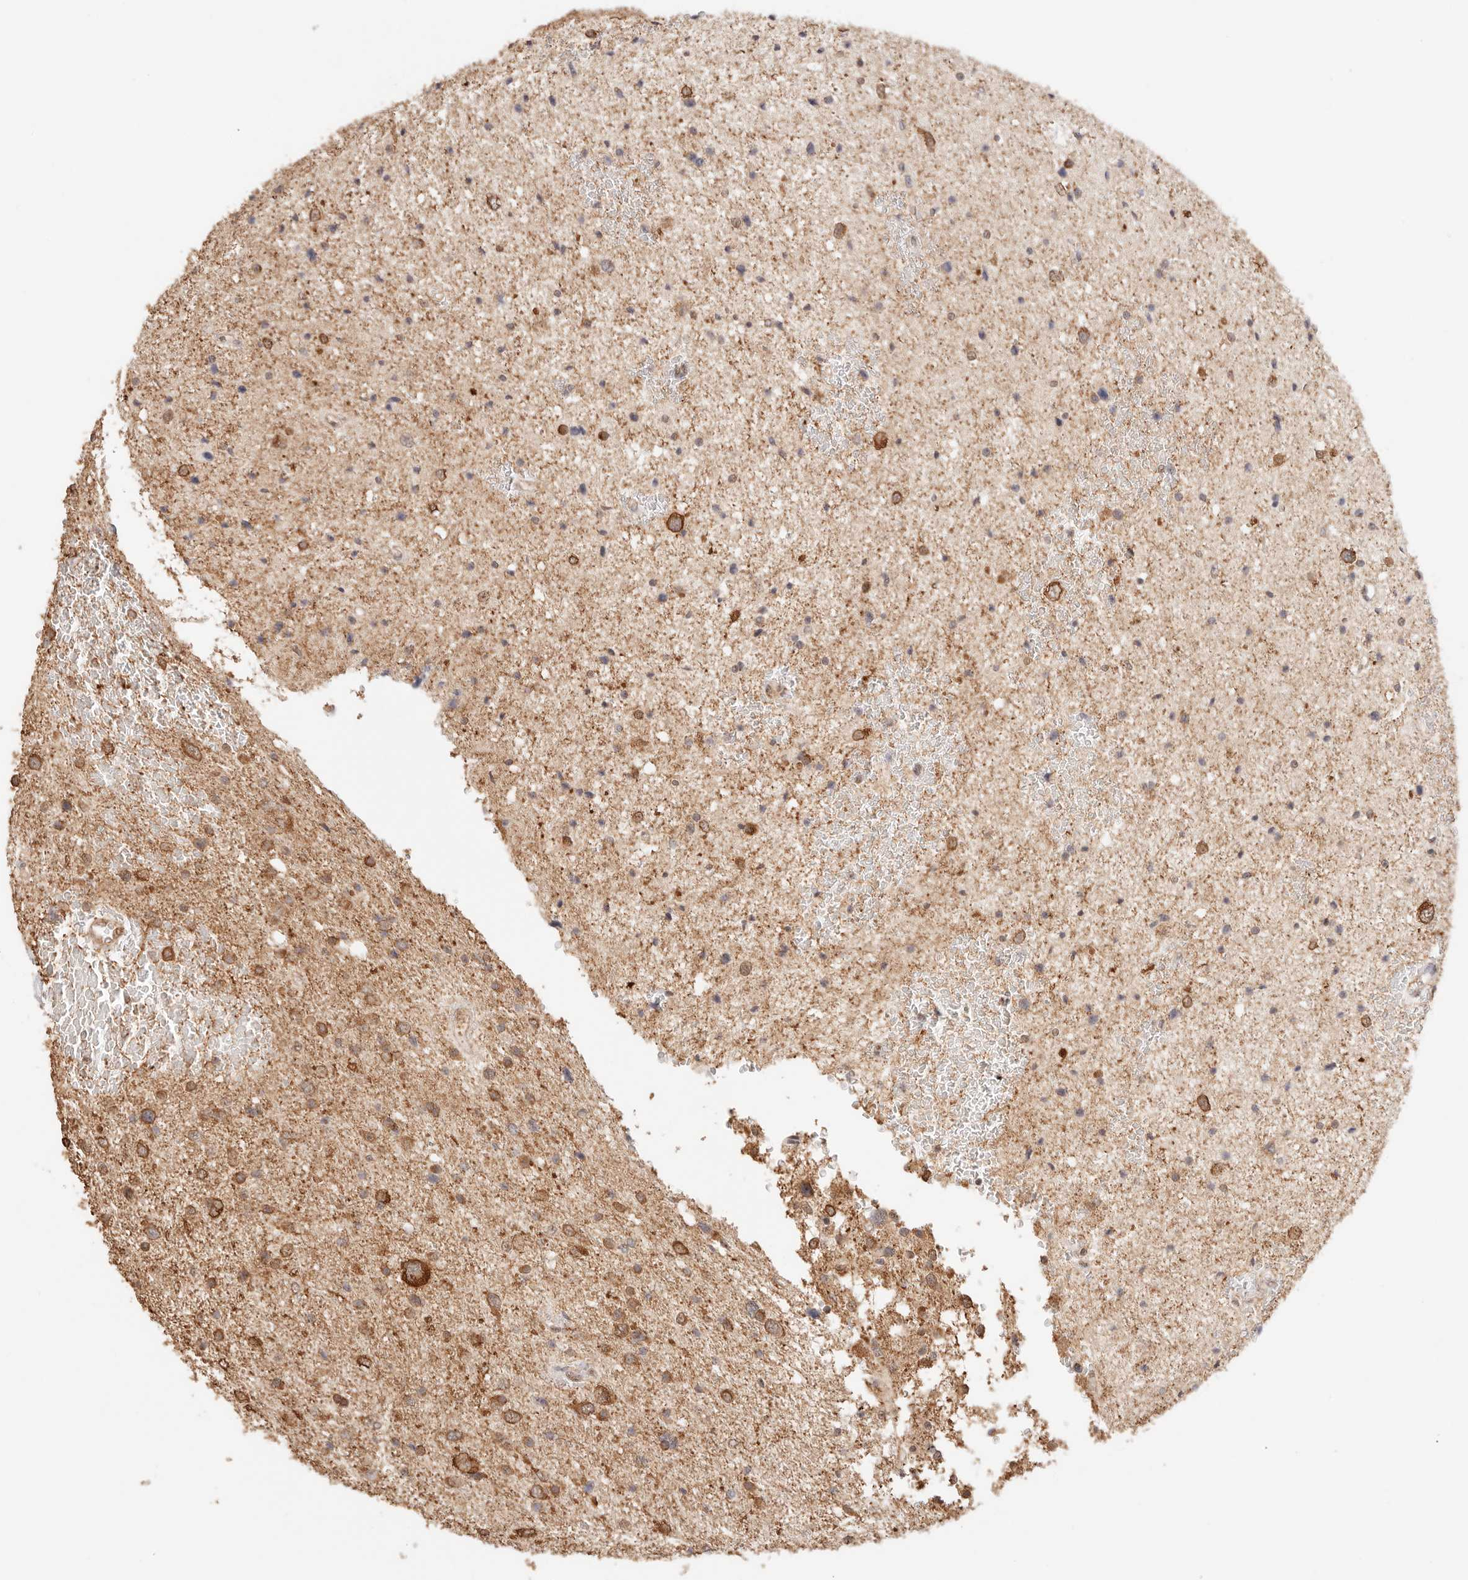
{"staining": {"intensity": "moderate", "quantity": "25%-75%", "location": "cytoplasmic/membranous,nuclear"}, "tissue": "glioma", "cell_type": "Tumor cells", "image_type": "cancer", "snomed": [{"axis": "morphology", "description": "Glioma, malignant, Low grade"}, {"axis": "topography", "description": "Cerebral cortex"}], "caption": "Human malignant low-grade glioma stained with a protein marker reveals moderate staining in tumor cells.", "gene": "IL1R2", "patient": {"sex": "female", "age": 39}}